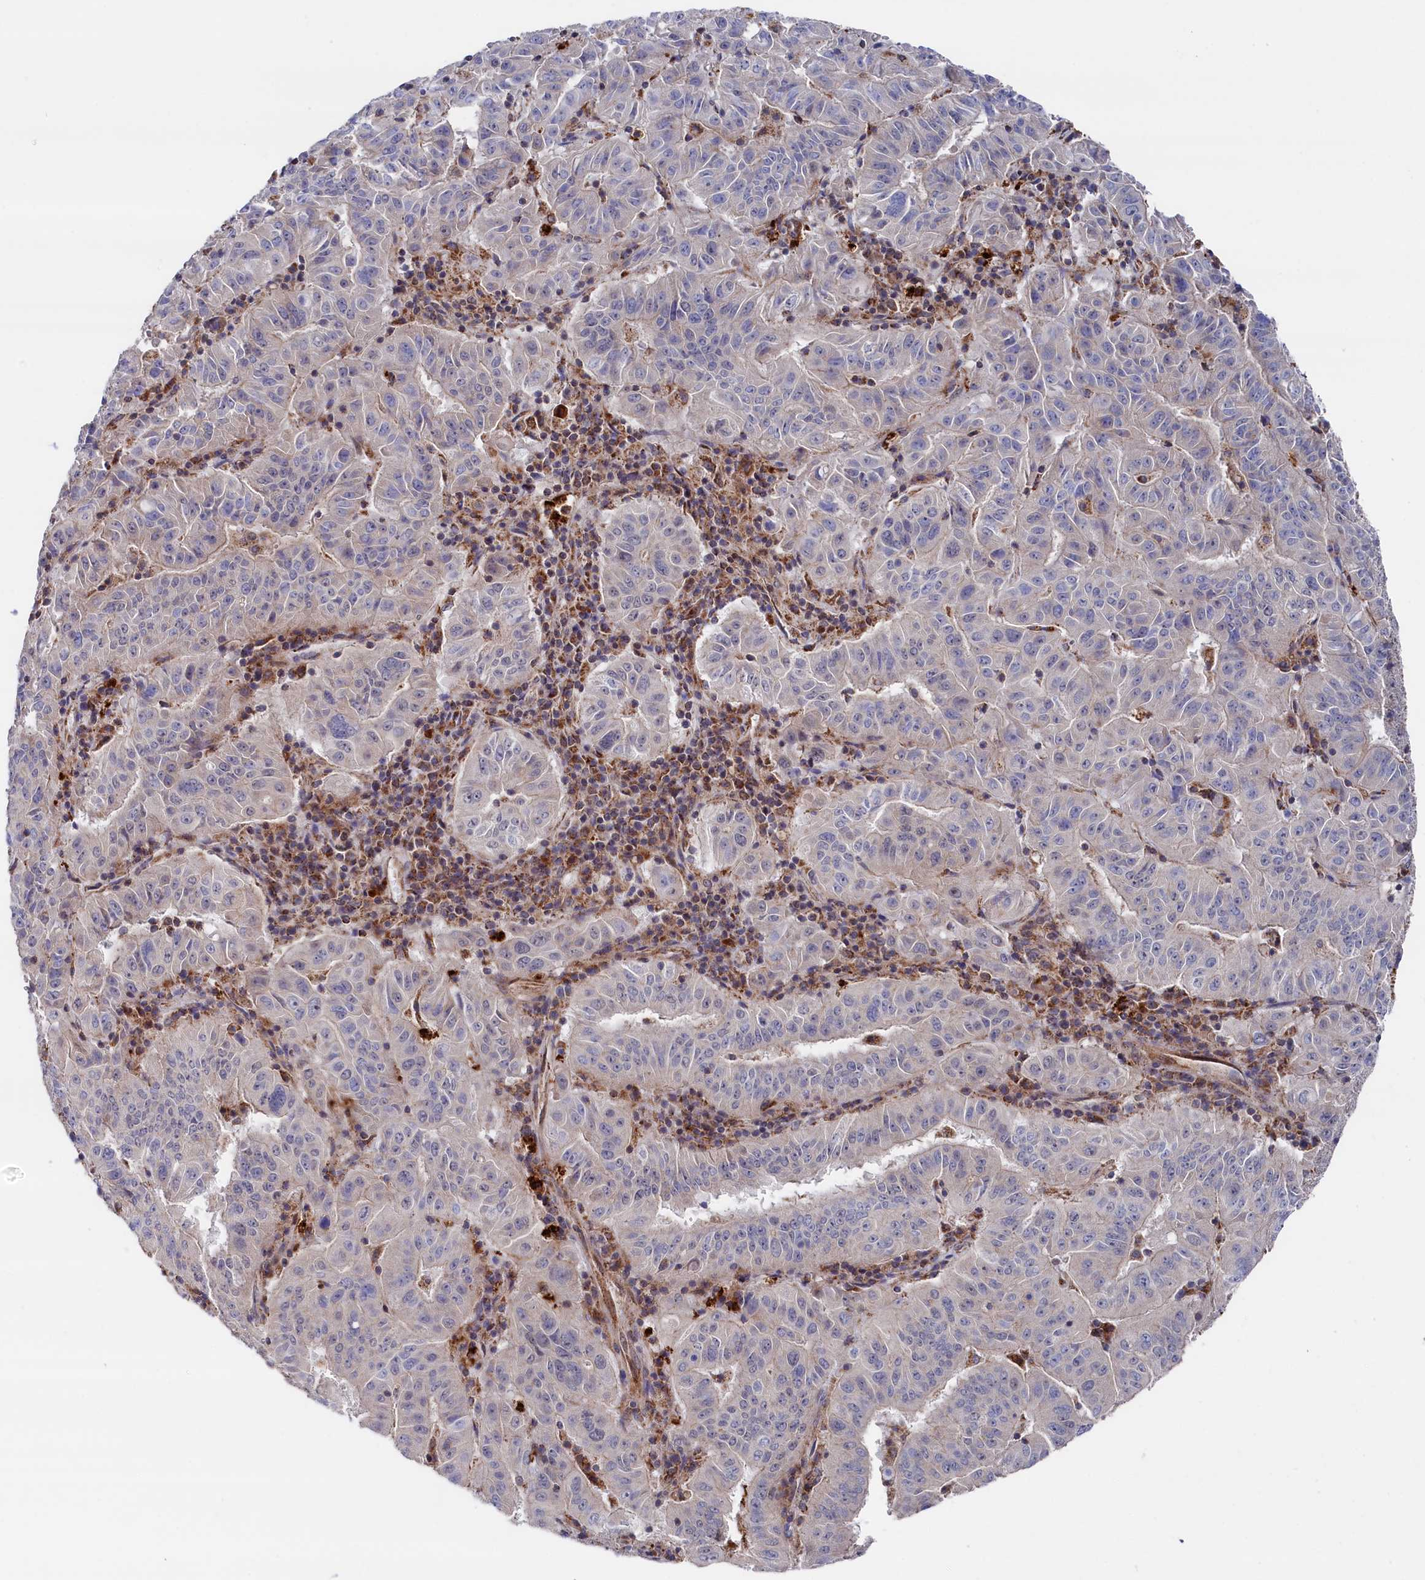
{"staining": {"intensity": "negative", "quantity": "none", "location": "none"}, "tissue": "pancreatic cancer", "cell_type": "Tumor cells", "image_type": "cancer", "snomed": [{"axis": "morphology", "description": "Adenocarcinoma, NOS"}, {"axis": "topography", "description": "Pancreas"}], "caption": "A photomicrograph of adenocarcinoma (pancreatic) stained for a protein shows no brown staining in tumor cells.", "gene": "CHCHD1", "patient": {"sex": "male", "age": 63}}